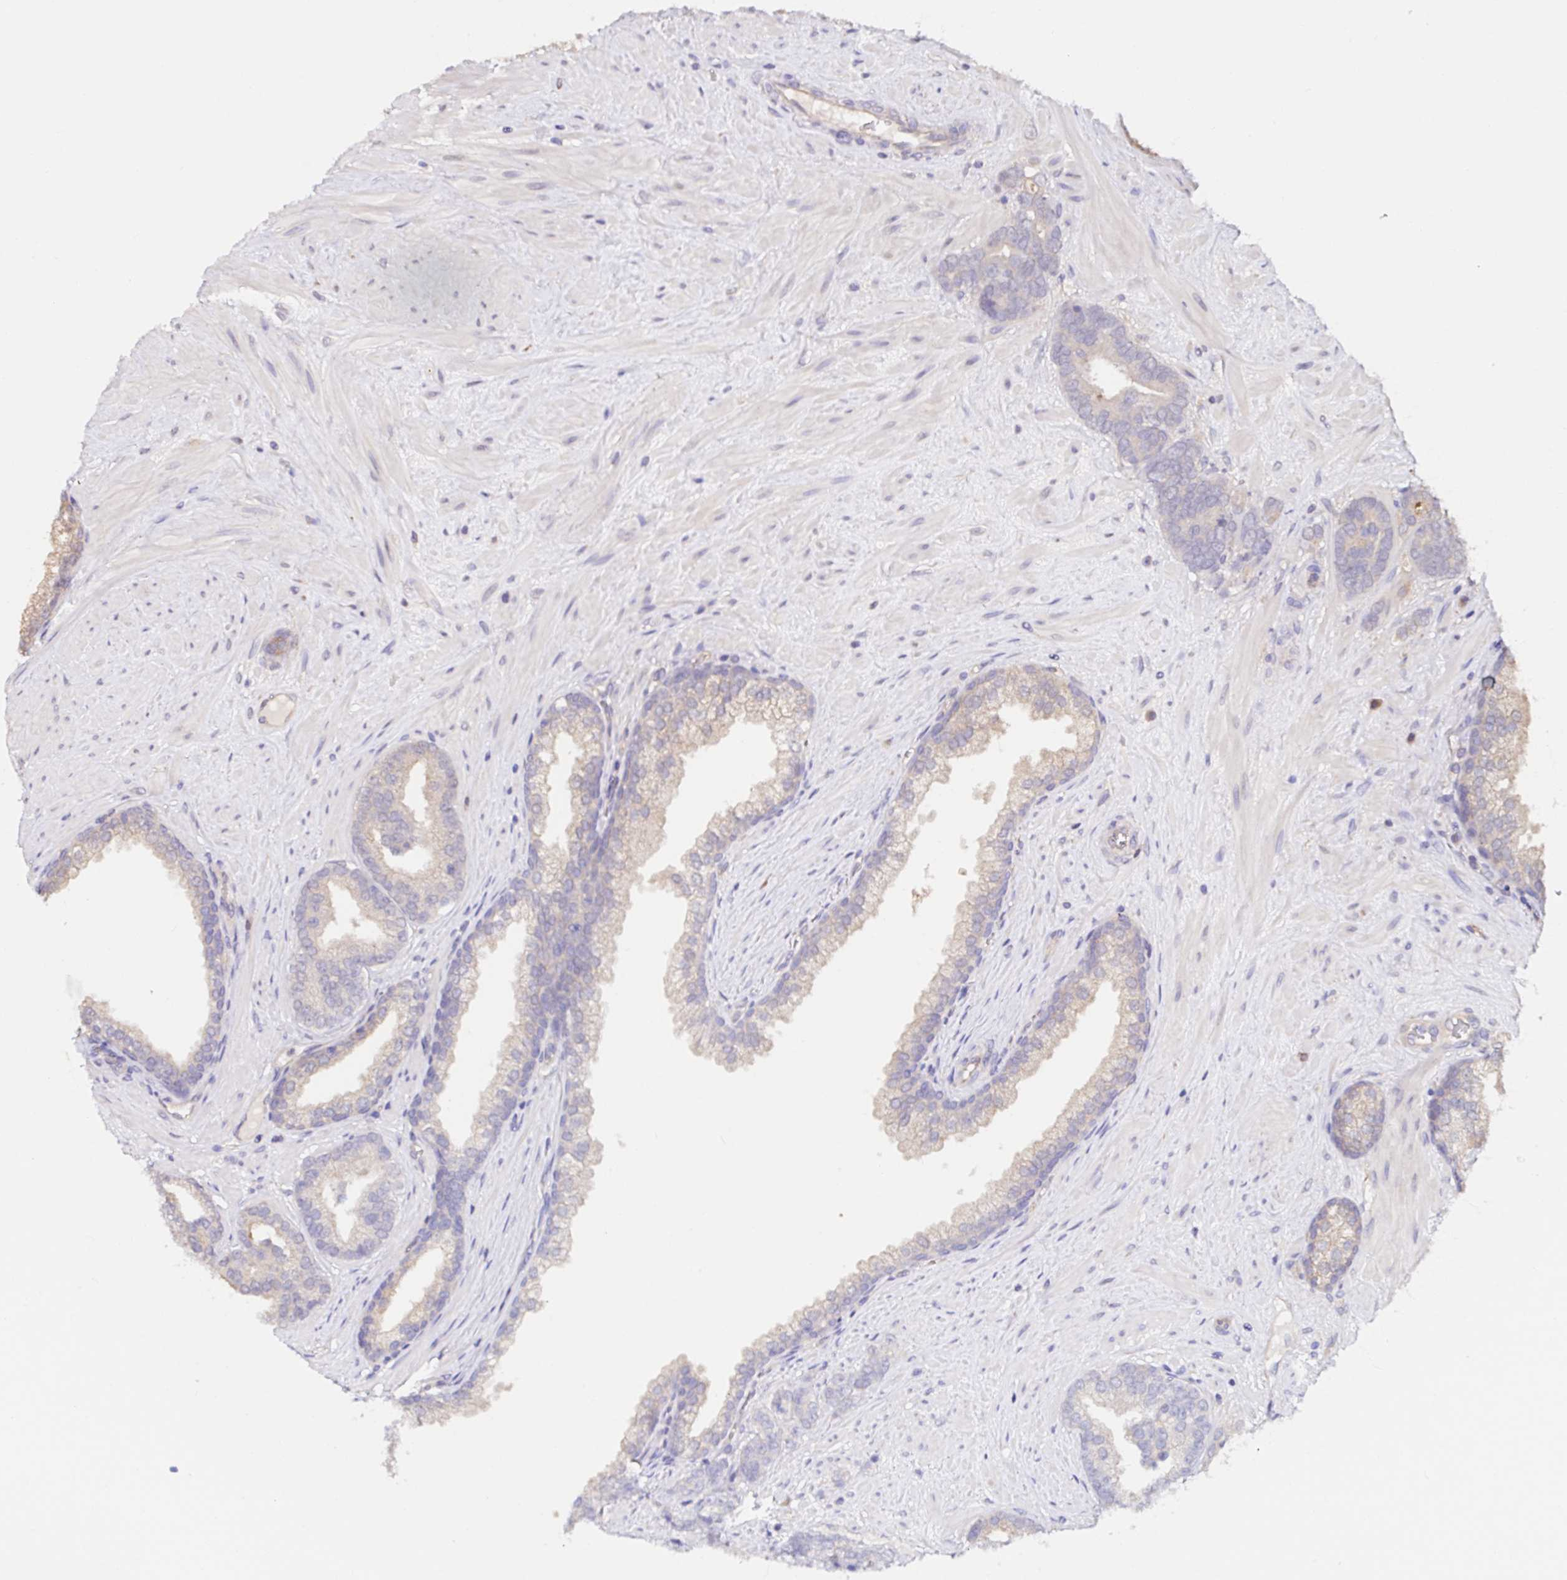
{"staining": {"intensity": "negative", "quantity": "none", "location": "none"}, "tissue": "prostate cancer", "cell_type": "Tumor cells", "image_type": "cancer", "snomed": [{"axis": "morphology", "description": "Adenocarcinoma, High grade"}, {"axis": "topography", "description": "Prostate"}], "caption": "Tumor cells are negative for brown protein staining in prostate high-grade adenocarcinoma. (Brightfield microscopy of DAB (3,3'-diaminobenzidine) immunohistochemistry at high magnification).", "gene": "RSRP1", "patient": {"sex": "male", "age": 62}}